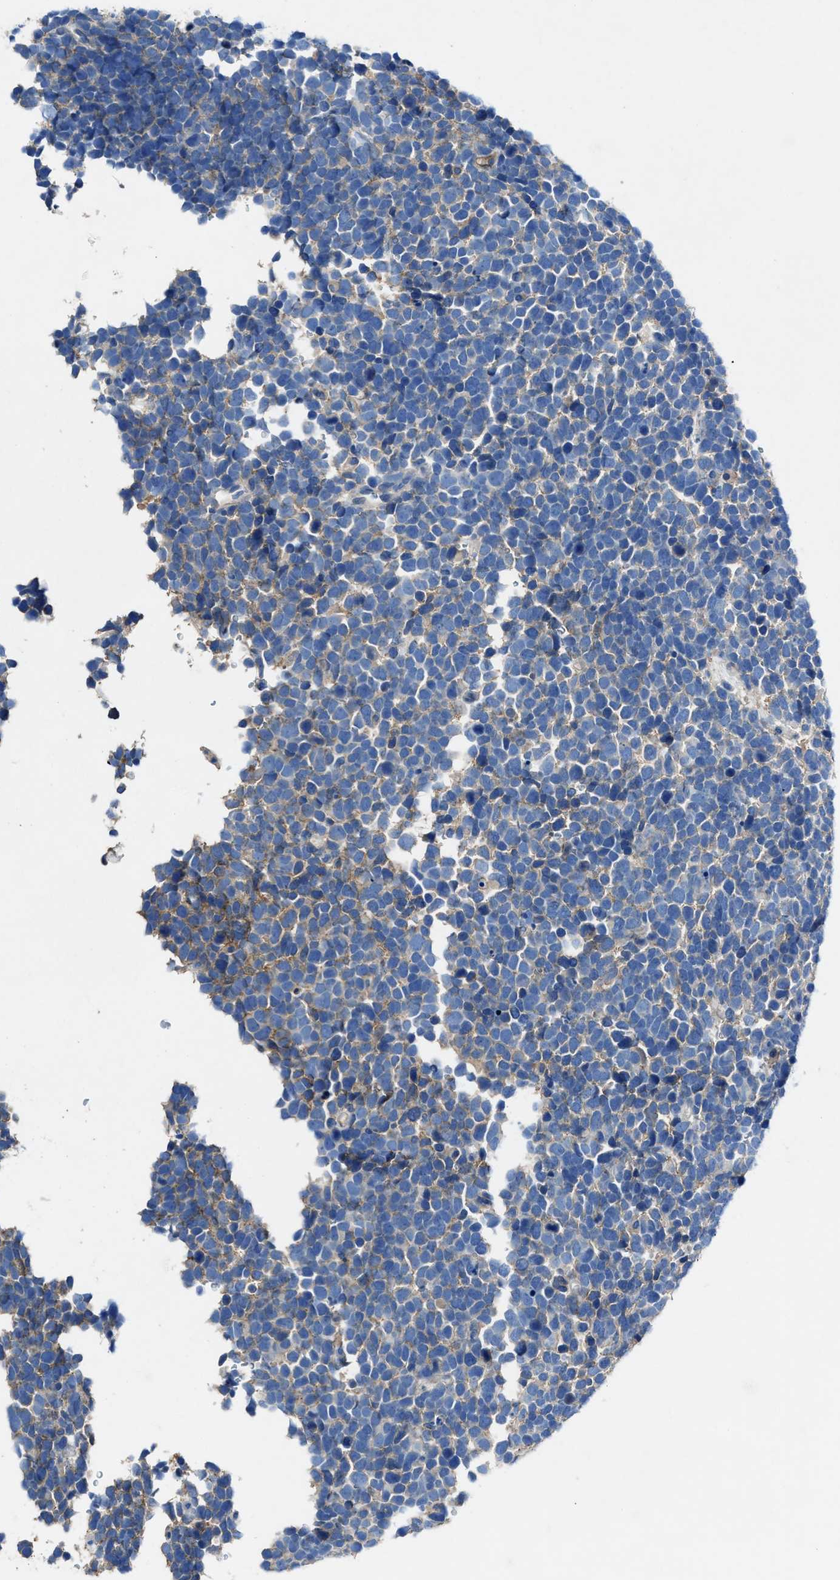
{"staining": {"intensity": "negative", "quantity": "none", "location": "none"}, "tissue": "urothelial cancer", "cell_type": "Tumor cells", "image_type": "cancer", "snomed": [{"axis": "morphology", "description": "Urothelial carcinoma, High grade"}, {"axis": "topography", "description": "Urinary bladder"}], "caption": "Tumor cells are negative for brown protein staining in urothelial cancer.", "gene": "PTGFRN", "patient": {"sex": "female", "age": 82}}